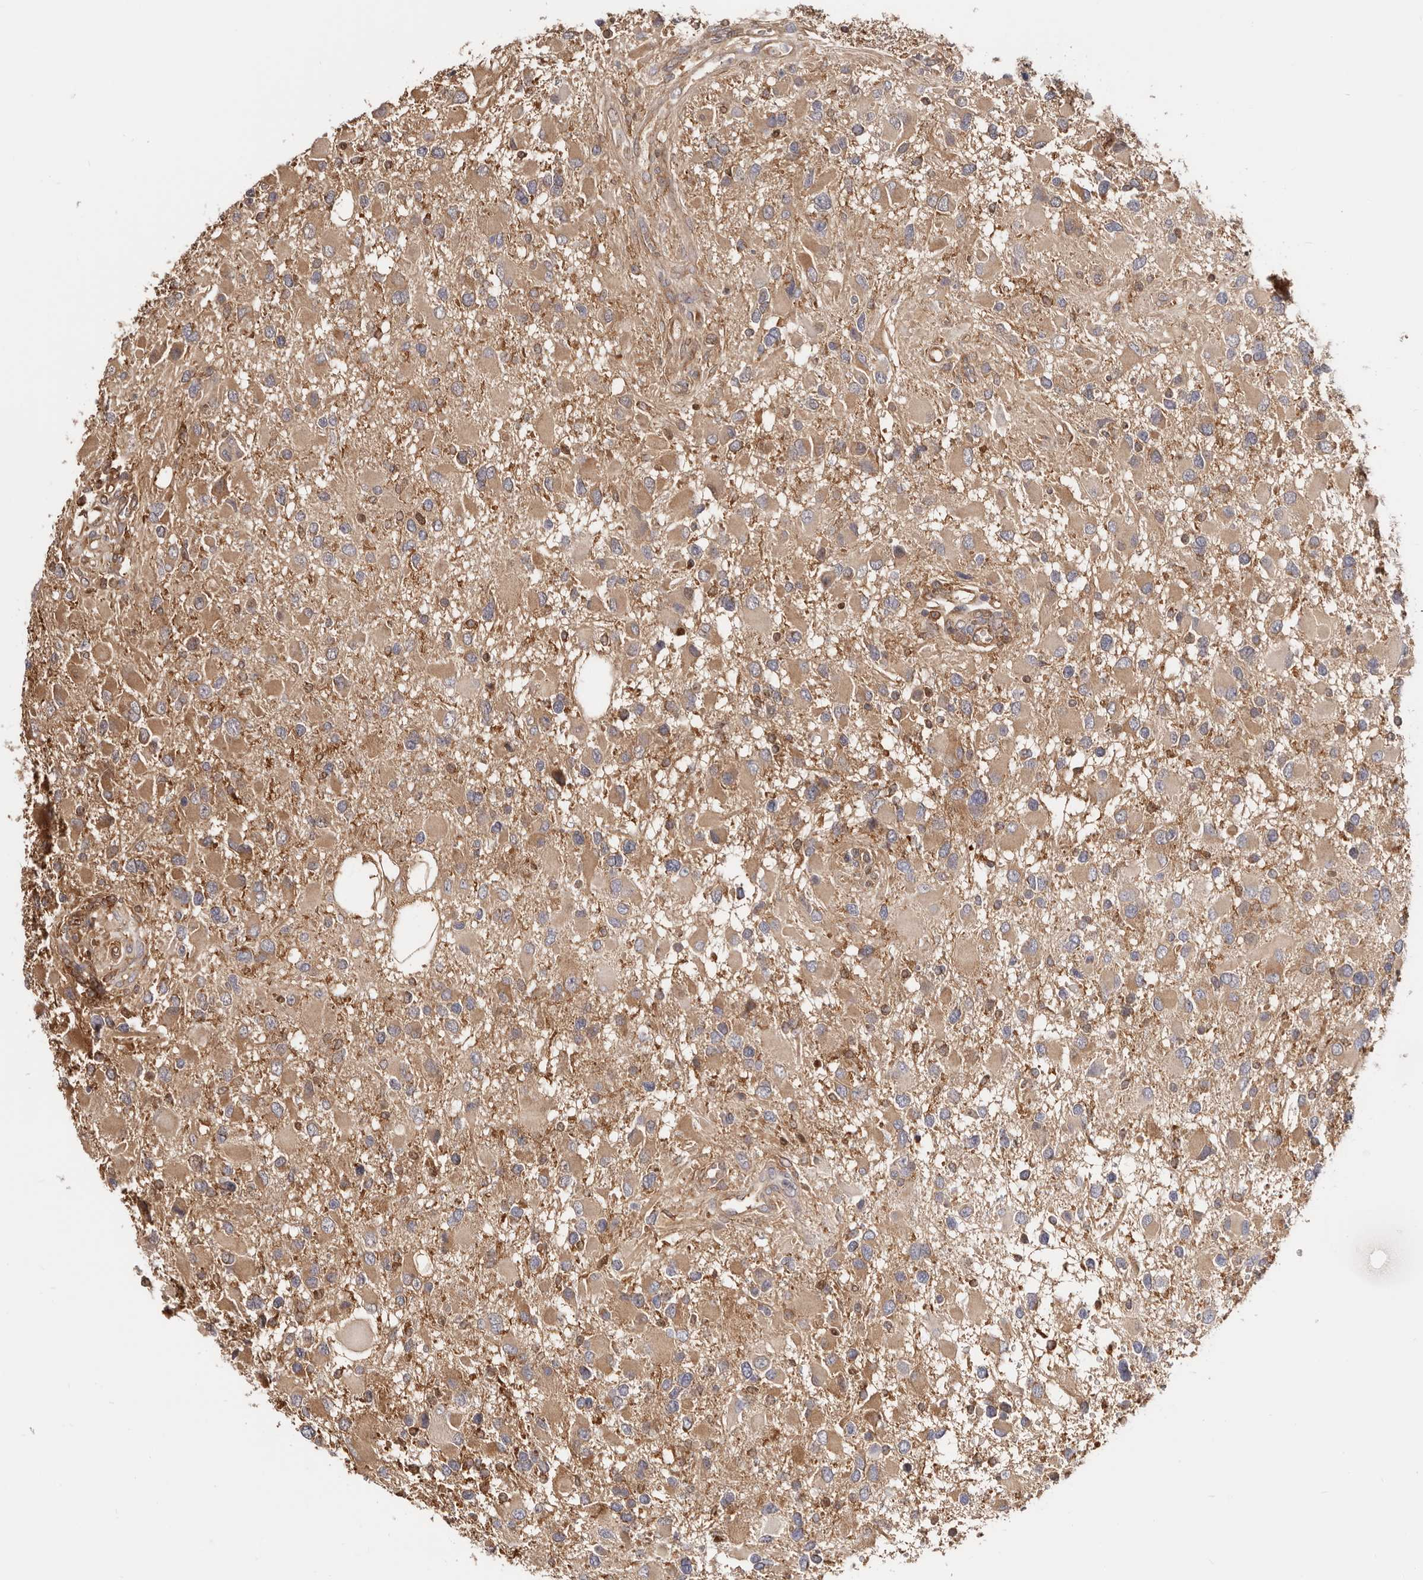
{"staining": {"intensity": "weak", "quantity": ">75%", "location": "cytoplasmic/membranous"}, "tissue": "glioma", "cell_type": "Tumor cells", "image_type": "cancer", "snomed": [{"axis": "morphology", "description": "Glioma, malignant, High grade"}, {"axis": "topography", "description": "Brain"}], "caption": "Glioma tissue shows weak cytoplasmic/membranous staining in approximately >75% of tumor cells", "gene": "LAP3", "patient": {"sex": "male", "age": 53}}